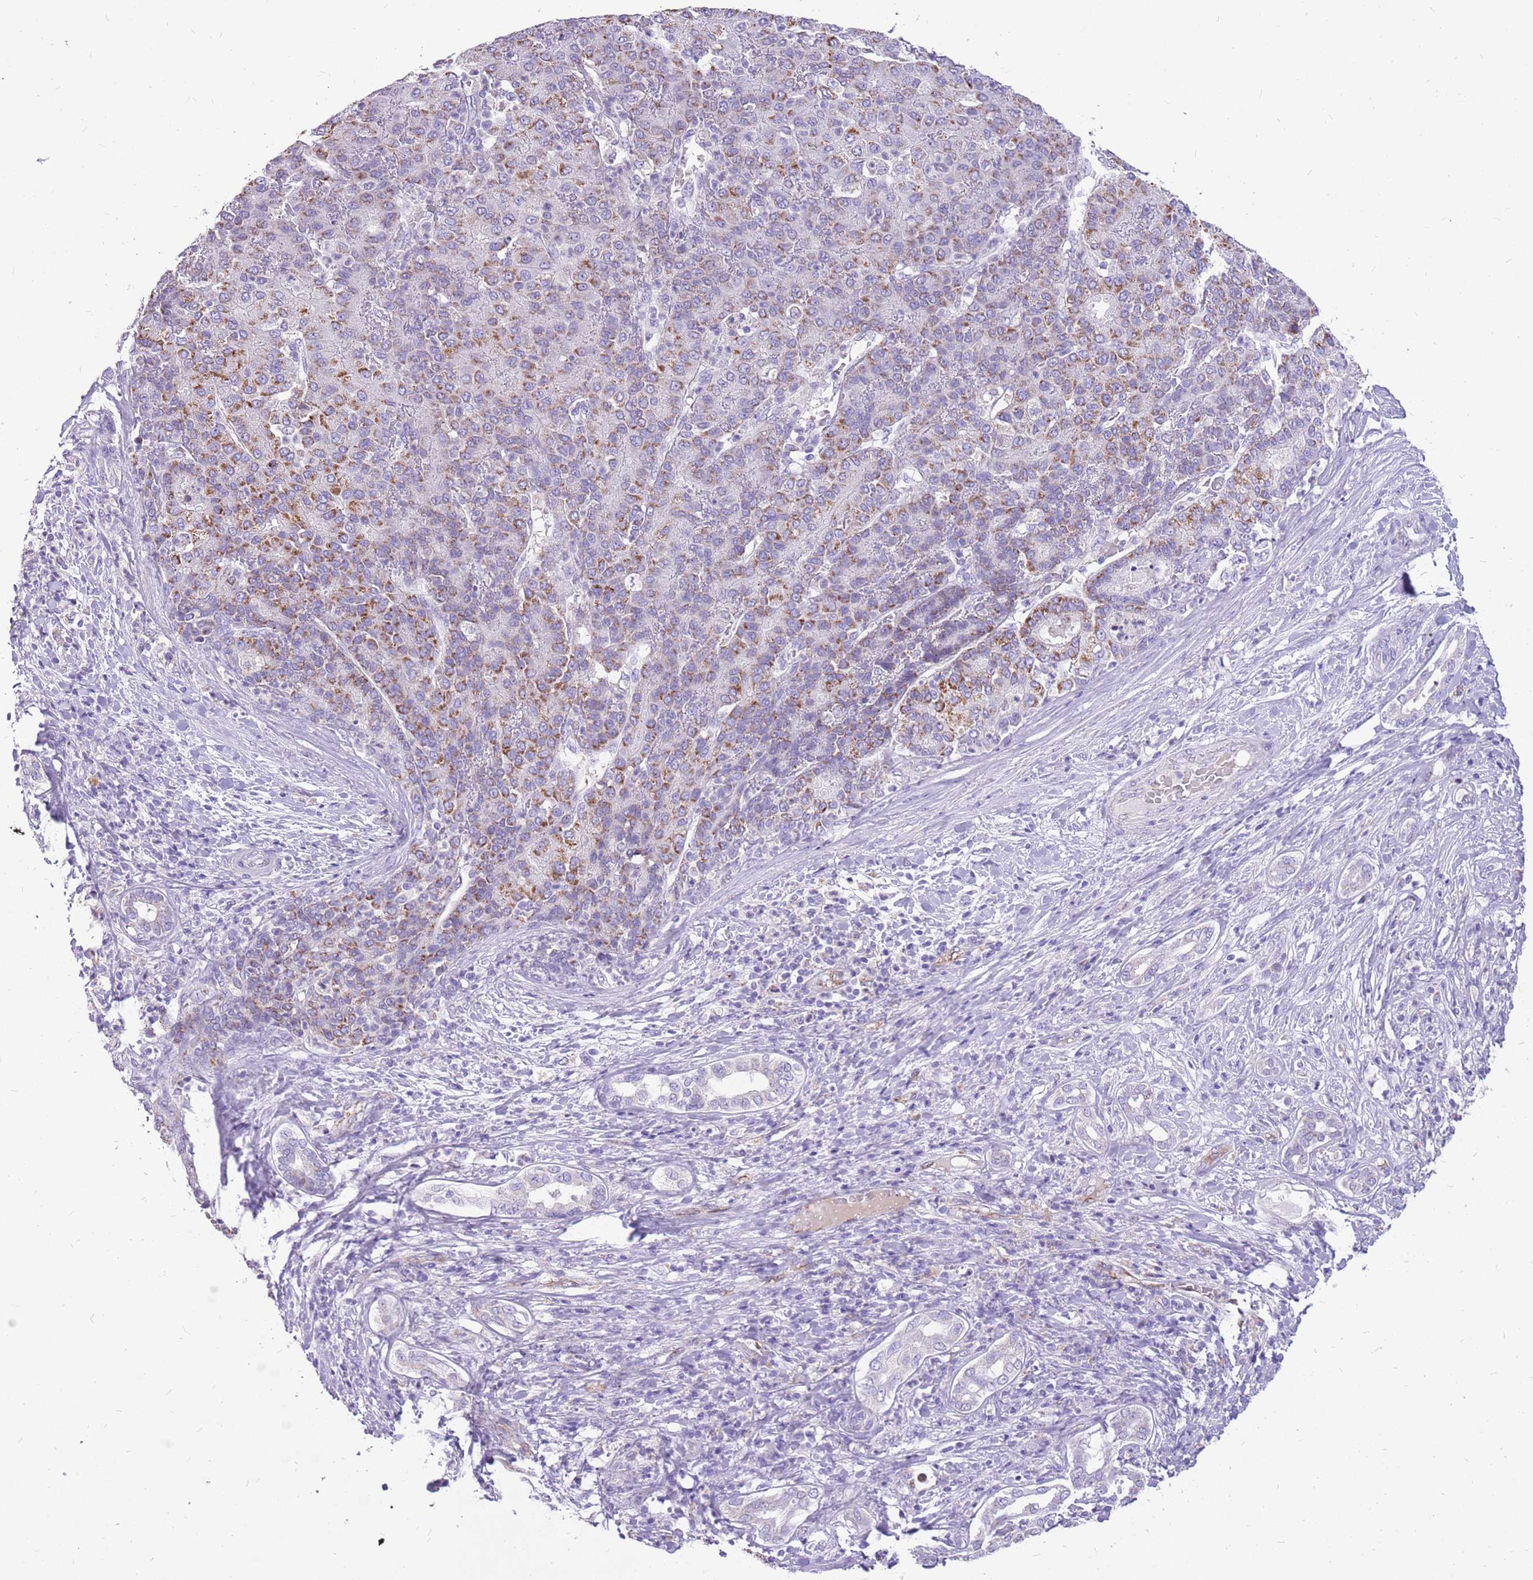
{"staining": {"intensity": "strong", "quantity": "25%-75%", "location": "cytoplasmic/membranous"}, "tissue": "liver cancer", "cell_type": "Tumor cells", "image_type": "cancer", "snomed": [{"axis": "morphology", "description": "Carcinoma, Hepatocellular, NOS"}, {"axis": "topography", "description": "Liver"}], "caption": "About 25%-75% of tumor cells in liver cancer (hepatocellular carcinoma) display strong cytoplasmic/membranous protein staining as visualized by brown immunohistochemical staining.", "gene": "PCNX1", "patient": {"sex": "male", "age": 65}}